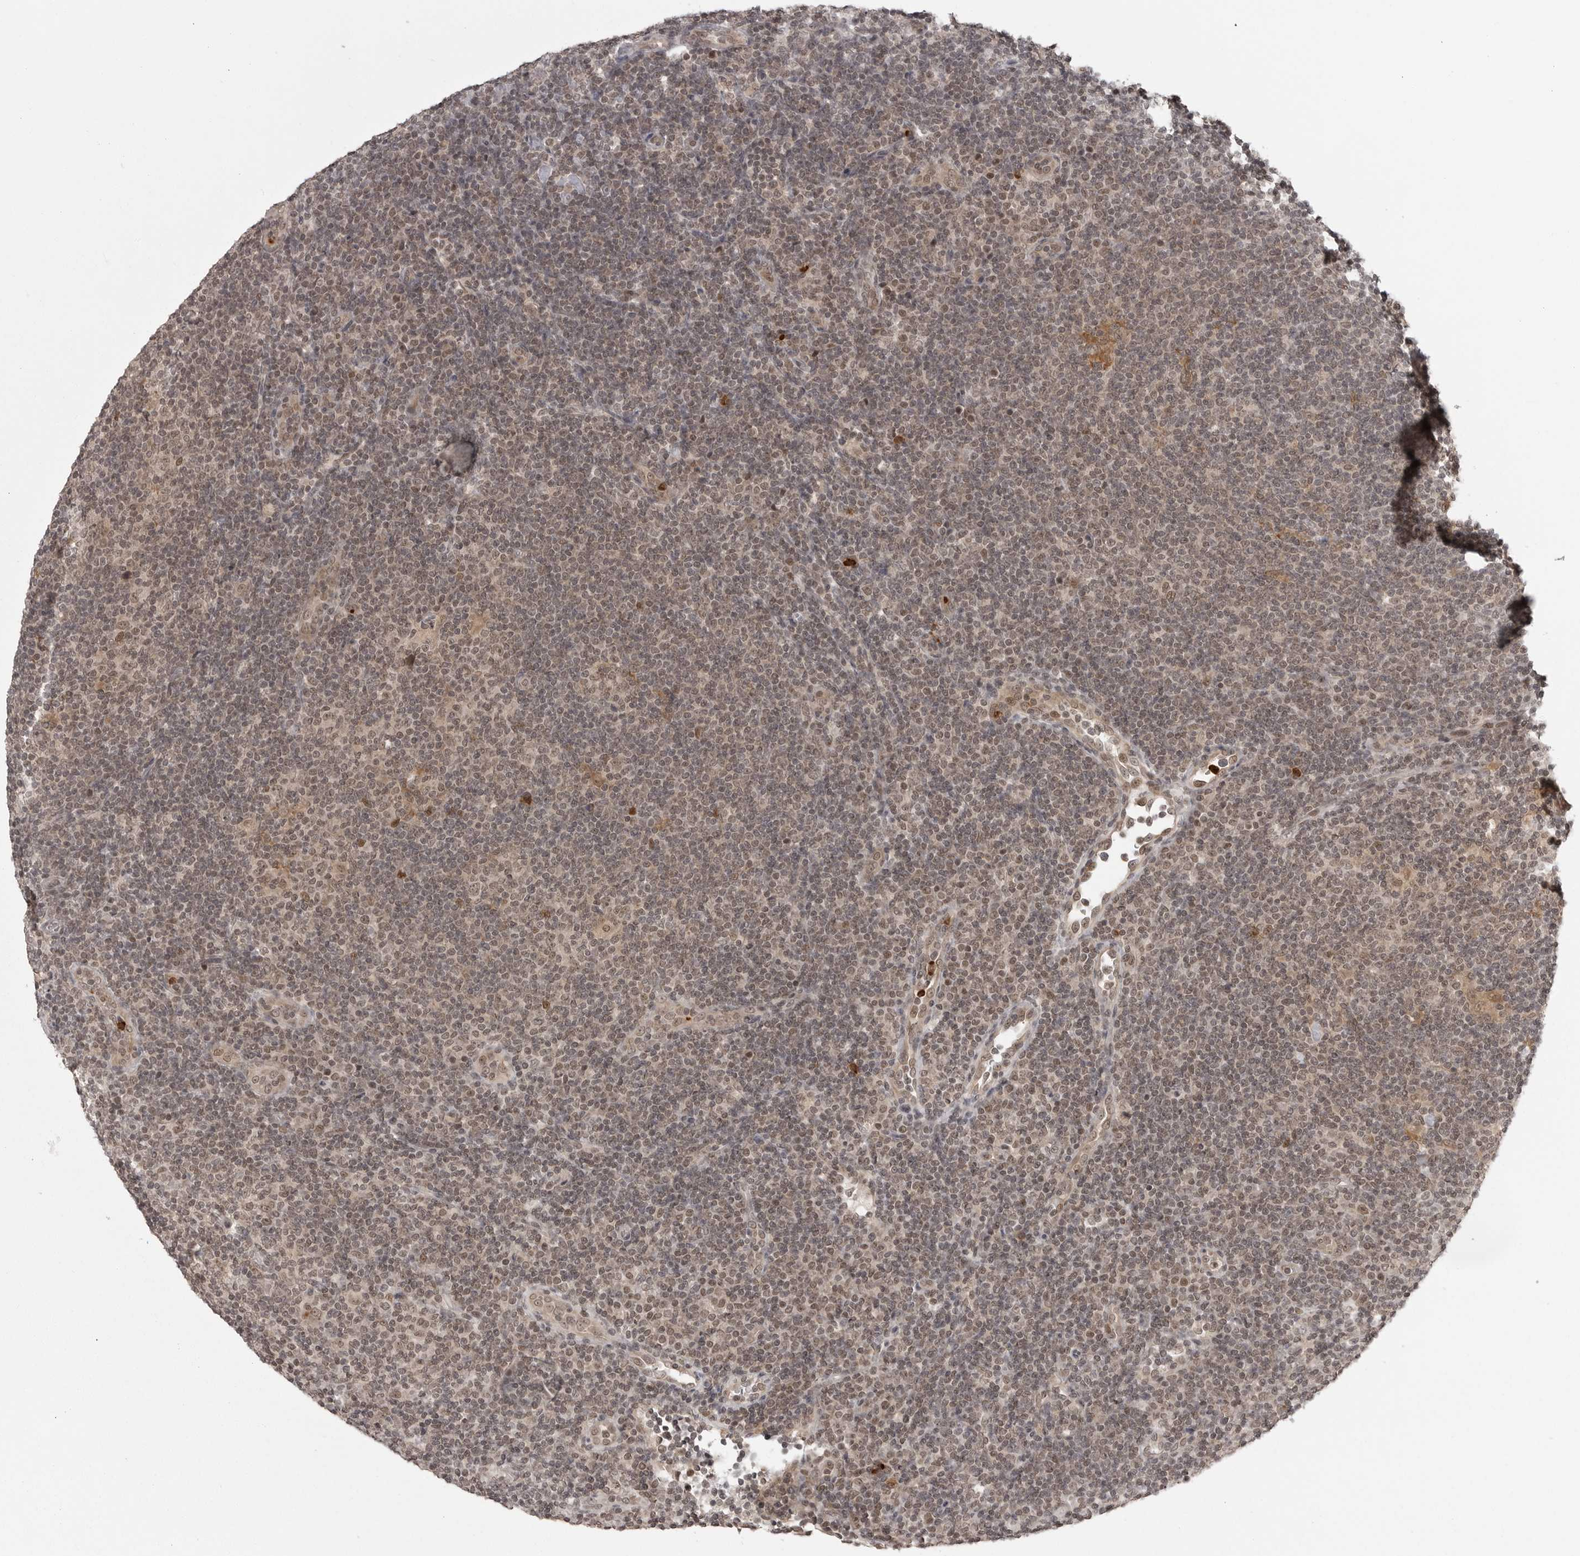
{"staining": {"intensity": "weak", "quantity": ">75%", "location": "nuclear"}, "tissue": "lymphoma", "cell_type": "Tumor cells", "image_type": "cancer", "snomed": [{"axis": "morphology", "description": "Hodgkin's disease, NOS"}, {"axis": "topography", "description": "Lymph node"}], "caption": "This photomicrograph shows lymphoma stained with immunohistochemistry to label a protein in brown. The nuclear of tumor cells show weak positivity for the protein. Nuclei are counter-stained blue.", "gene": "PEG3", "patient": {"sex": "female", "age": 57}}